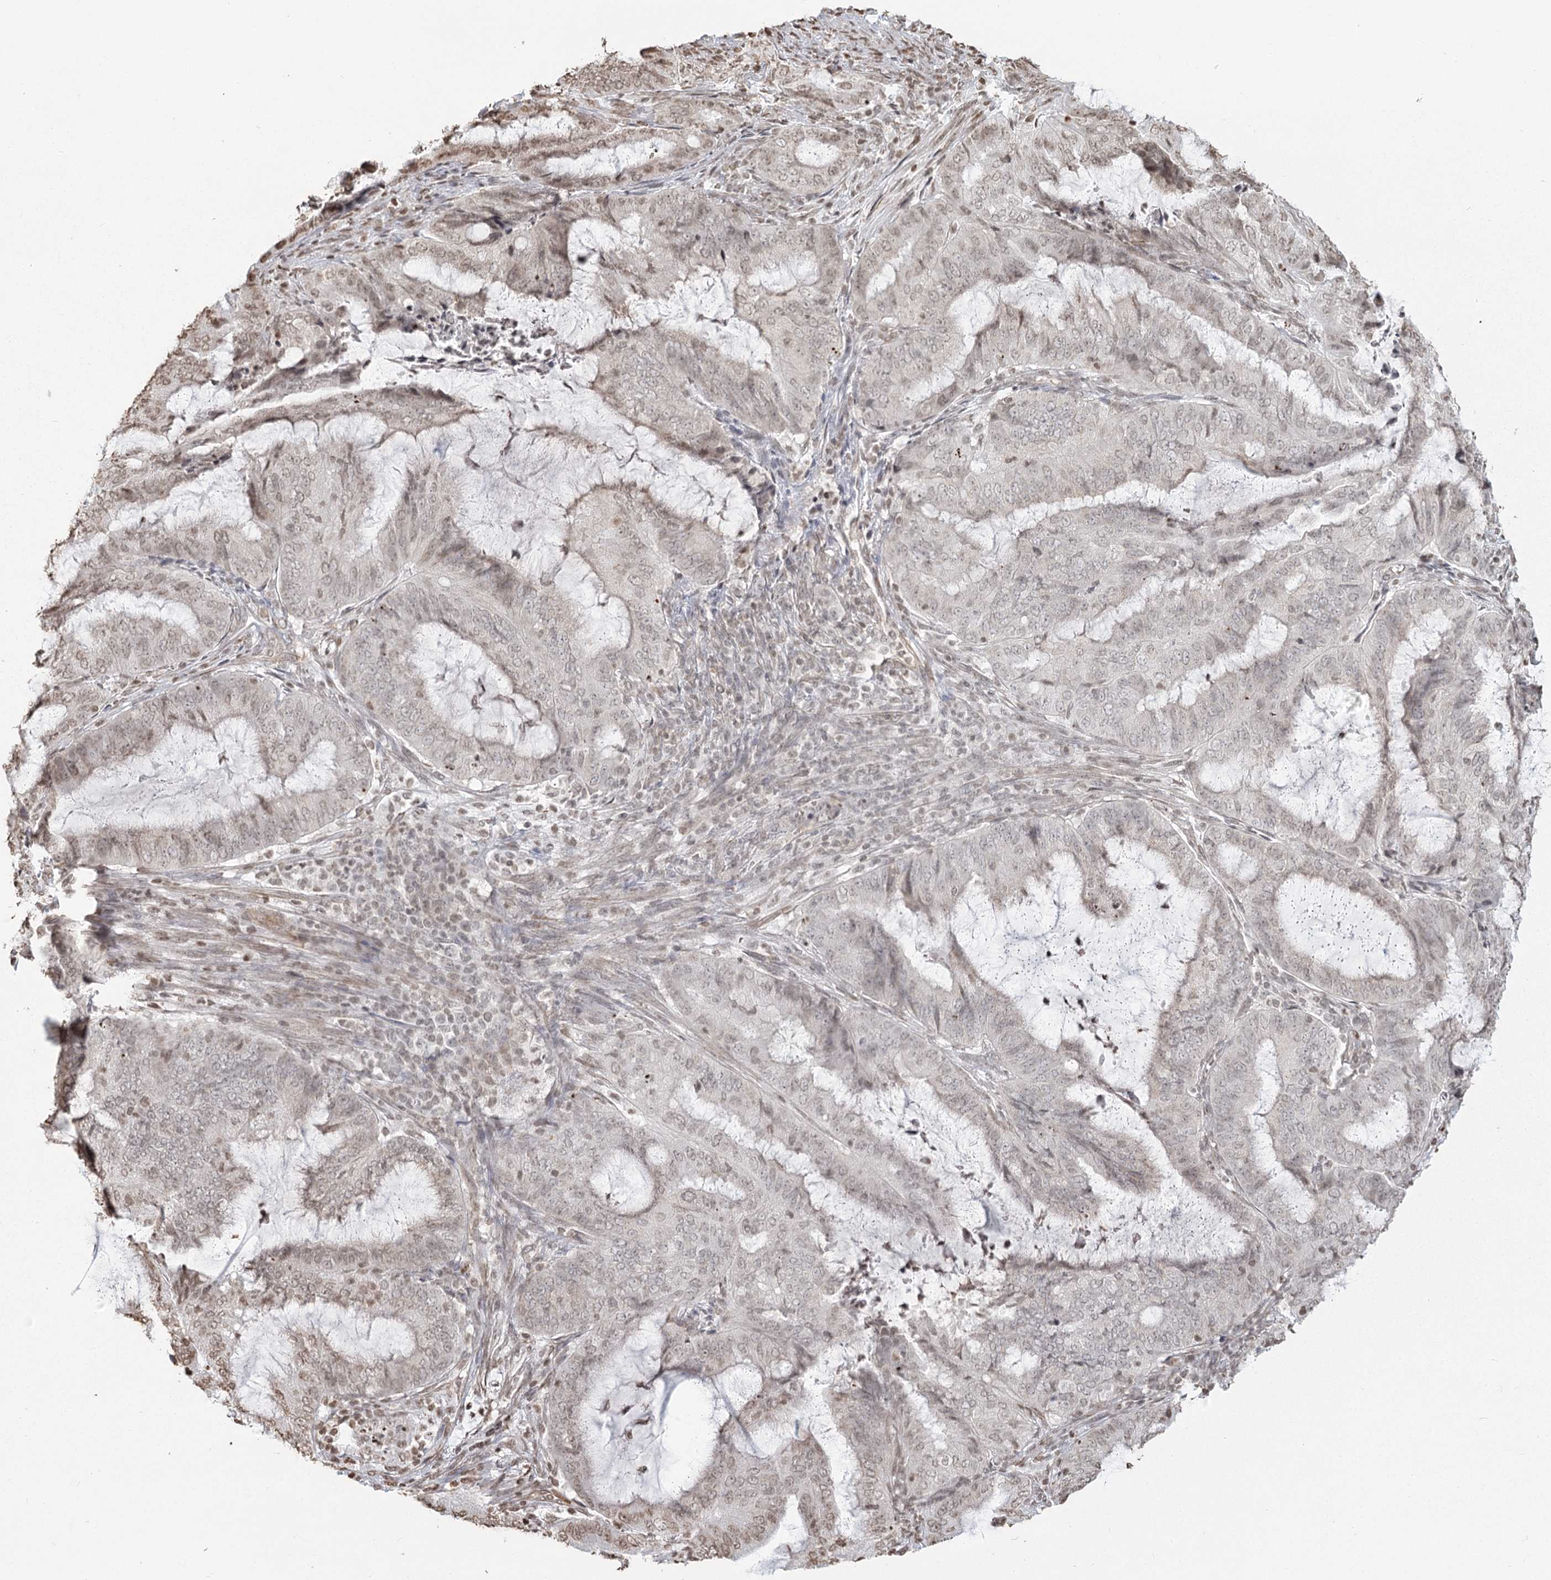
{"staining": {"intensity": "weak", "quantity": "25%-75%", "location": "nuclear"}, "tissue": "endometrial cancer", "cell_type": "Tumor cells", "image_type": "cancer", "snomed": [{"axis": "morphology", "description": "Adenocarcinoma, NOS"}, {"axis": "topography", "description": "Endometrium"}], "caption": "Endometrial adenocarcinoma stained for a protein displays weak nuclear positivity in tumor cells.", "gene": "FAM13A", "patient": {"sex": "female", "age": 51}}